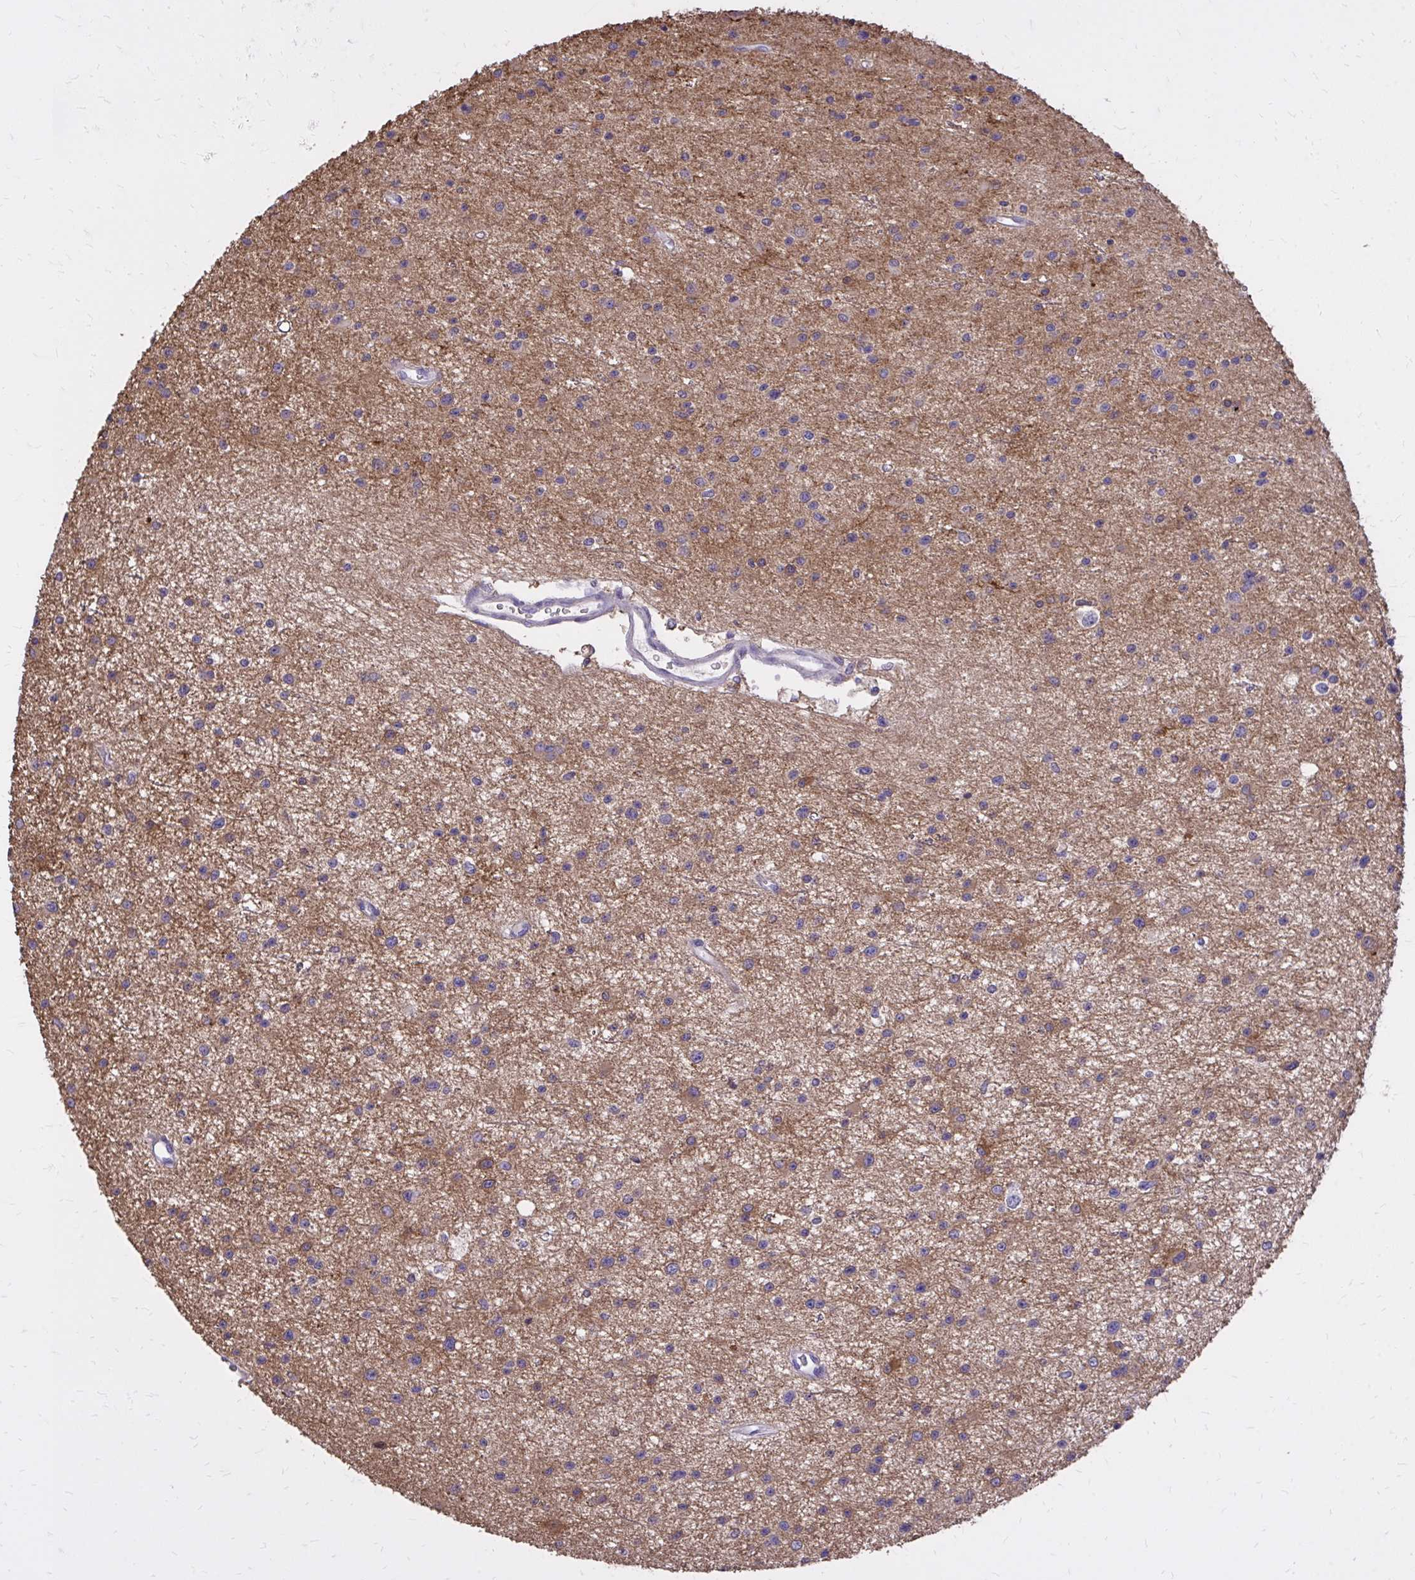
{"staining": {"intensity": "moderate", "quantity": "<25%", "location": "cytoplasmic/membranous"}, "tissue": "glioma", "cell_type": "Tumor cells", "image_type": "cancer", "snomed": [{"axis": "morphology", "description": "Glioma, malignant, Low grade"}, {"axis": "topography", "description": "Brain"}], "caption": "Immunohistochemistry (IHC) micrograph of human glioma stained for a protein (brown), which shows low levels of moderate cytoplasmic/membranous staining in approximately <25% of tumor cells.", "gene": "EPB41L1", "patient": {"sex": "male", "age": 43}}